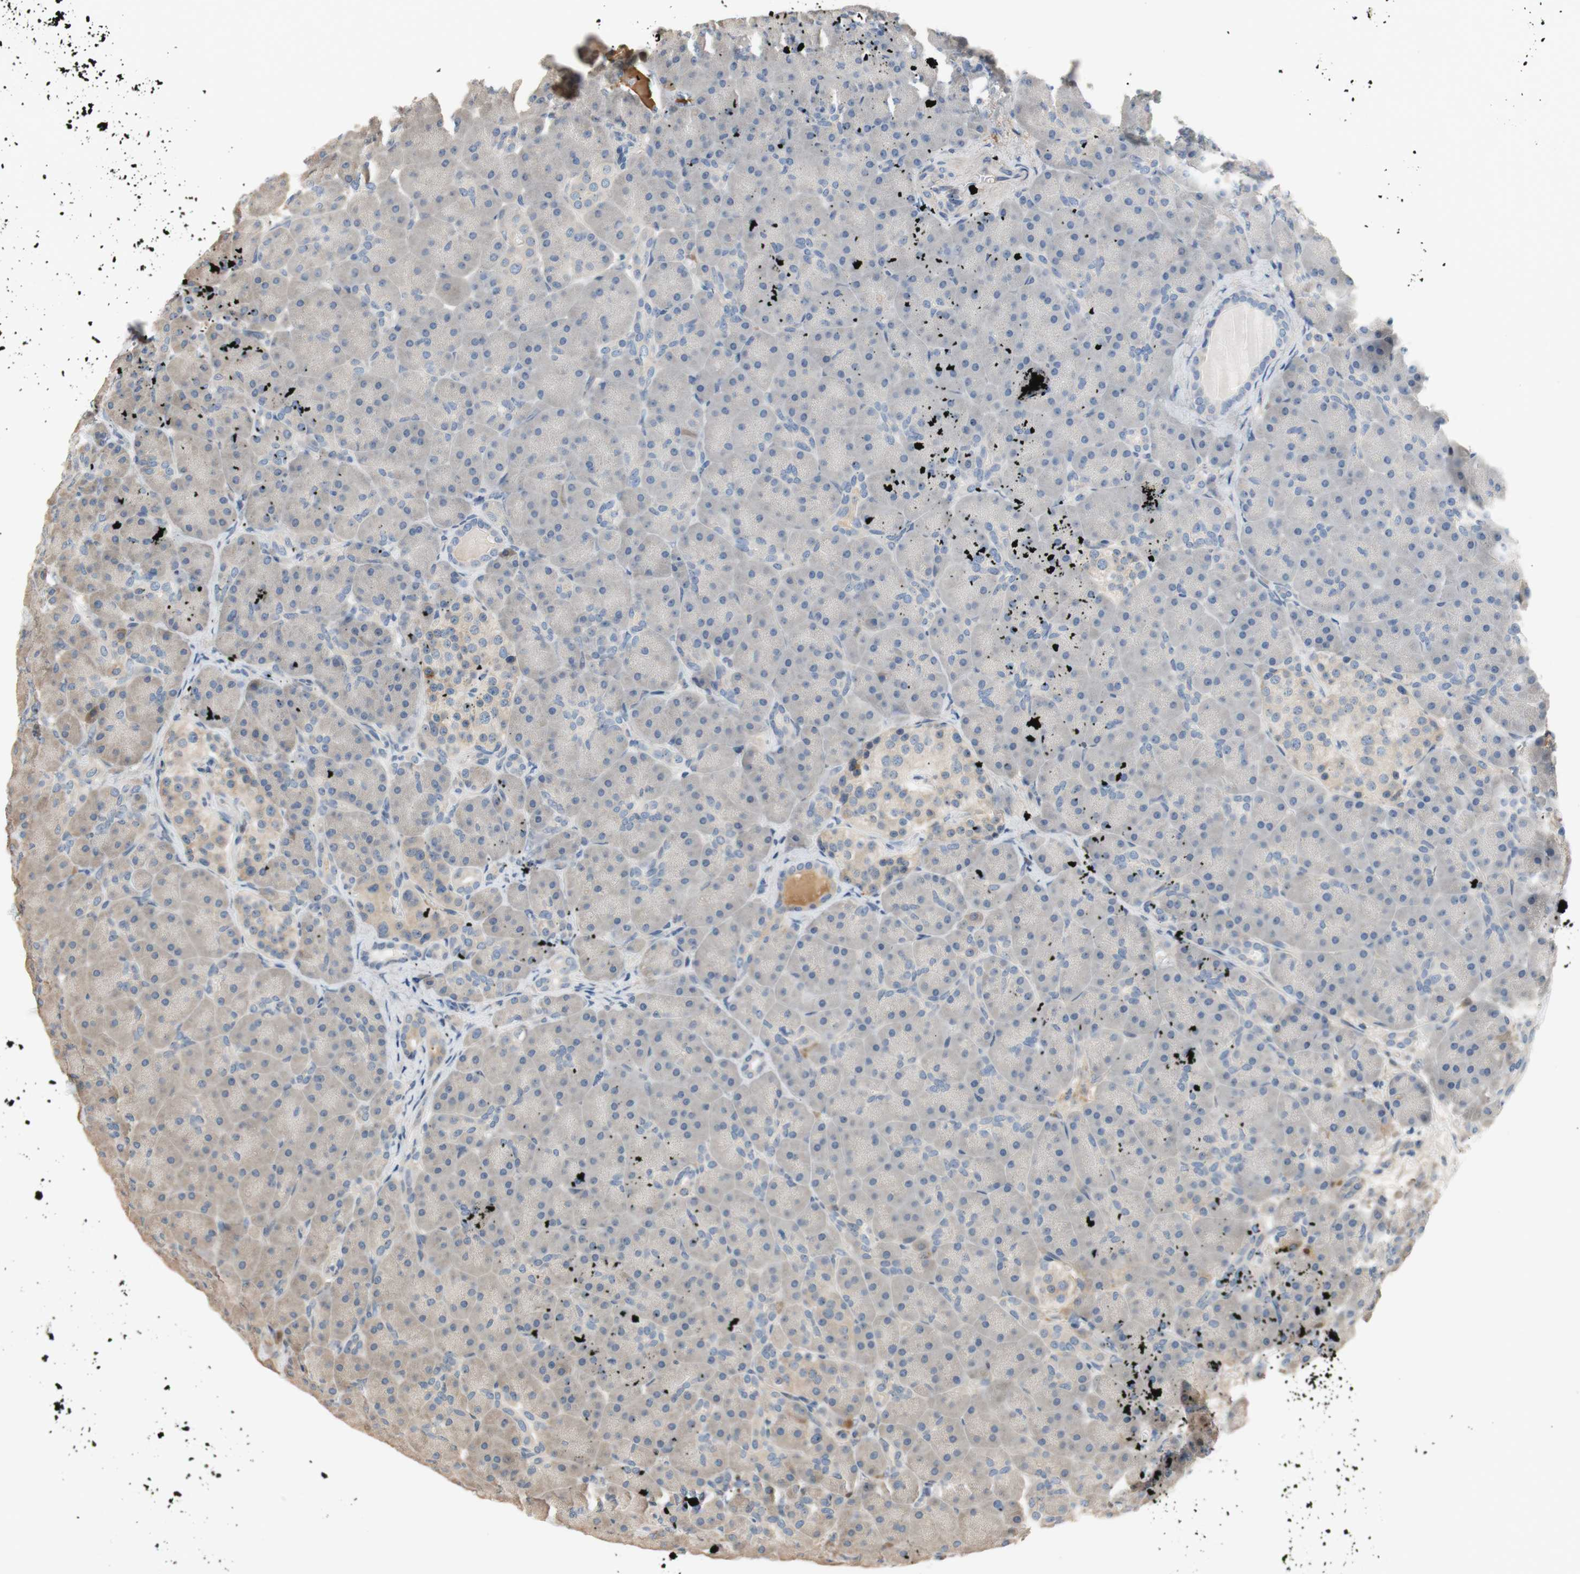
{"staining": {"intensity": "negative", "quantity": "none", "location": "none"}, "tissue": "pancreas", "cell_type": "Exocrine glandular cells", "image_type": "normal", "snomed": [{"axis": "morphology", "description": "Normal tissue, NOS"}, {"axis": "topography", "description": "Pancreas"}], "caption": "Exocrine glandular cells are negative for brown protein staining in benign pancreas. The staining was performed using DAB to visualize the protein expression in brown, while the nuclei were stained in blue with hematoxylin (Magnification: 20x).", "gene": "C4A", "patient": {"sex": "male", "age": 66}}